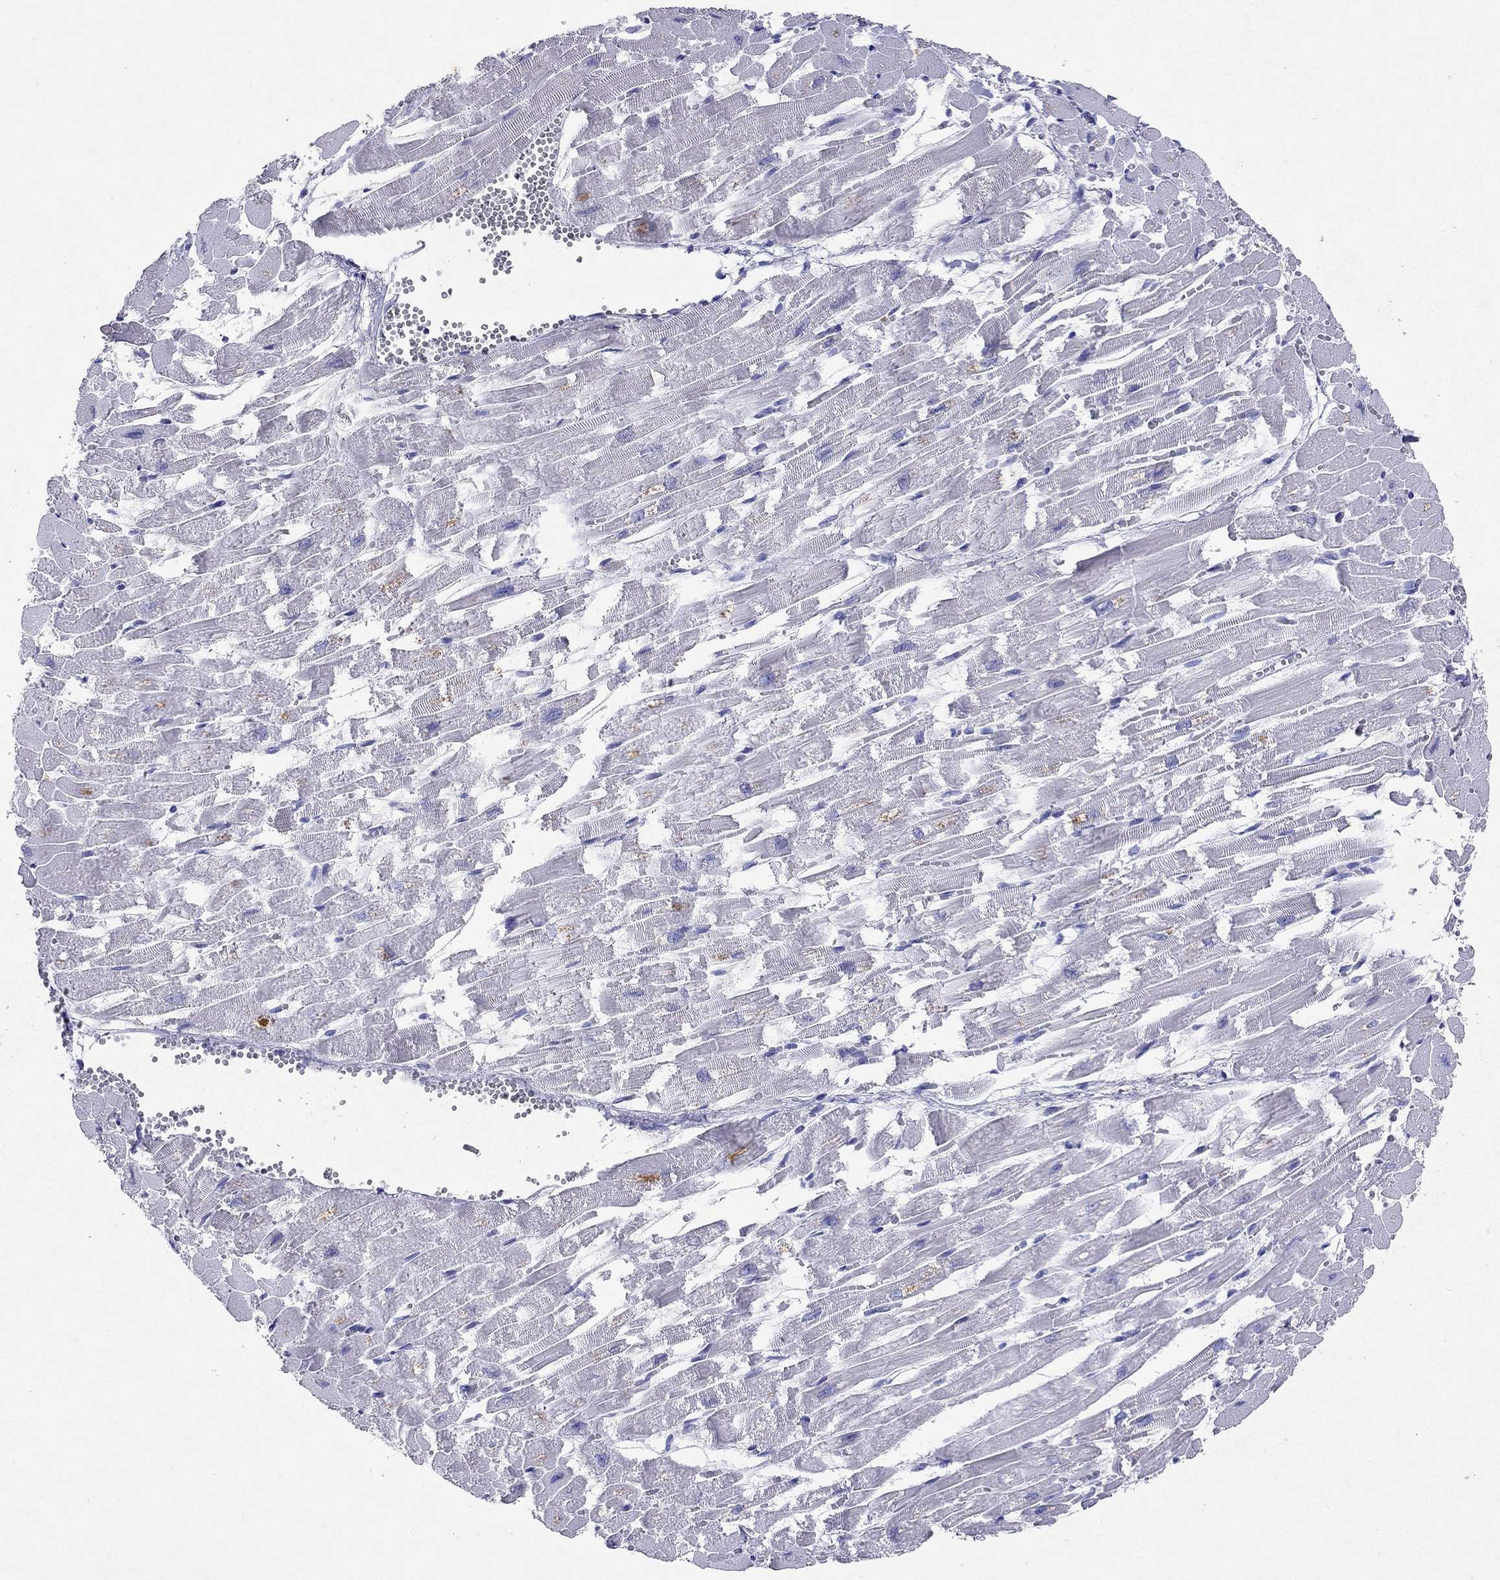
{"staining": {"intensity": "negative", "quantity": "none", "location": "none"}, "tissue": "heart muscle", "cell_type": "Cardiomyocytes", "image_type": "normal", "snomed": [{"axis": "morphology", "description": "Normal tissue, NOS"}, {"axis": "topography", "description": "Heart"}], "caption": "Cardiomyocytes are negative for brown protein staining in normal heart muscle. (DAB (3,3'-diaminobenzidine) immunohistochemistry visualized using brightfield microscopy, high magnification).", "gene": "ARMC12", "patient": {"sex": "female", "age": 52}}